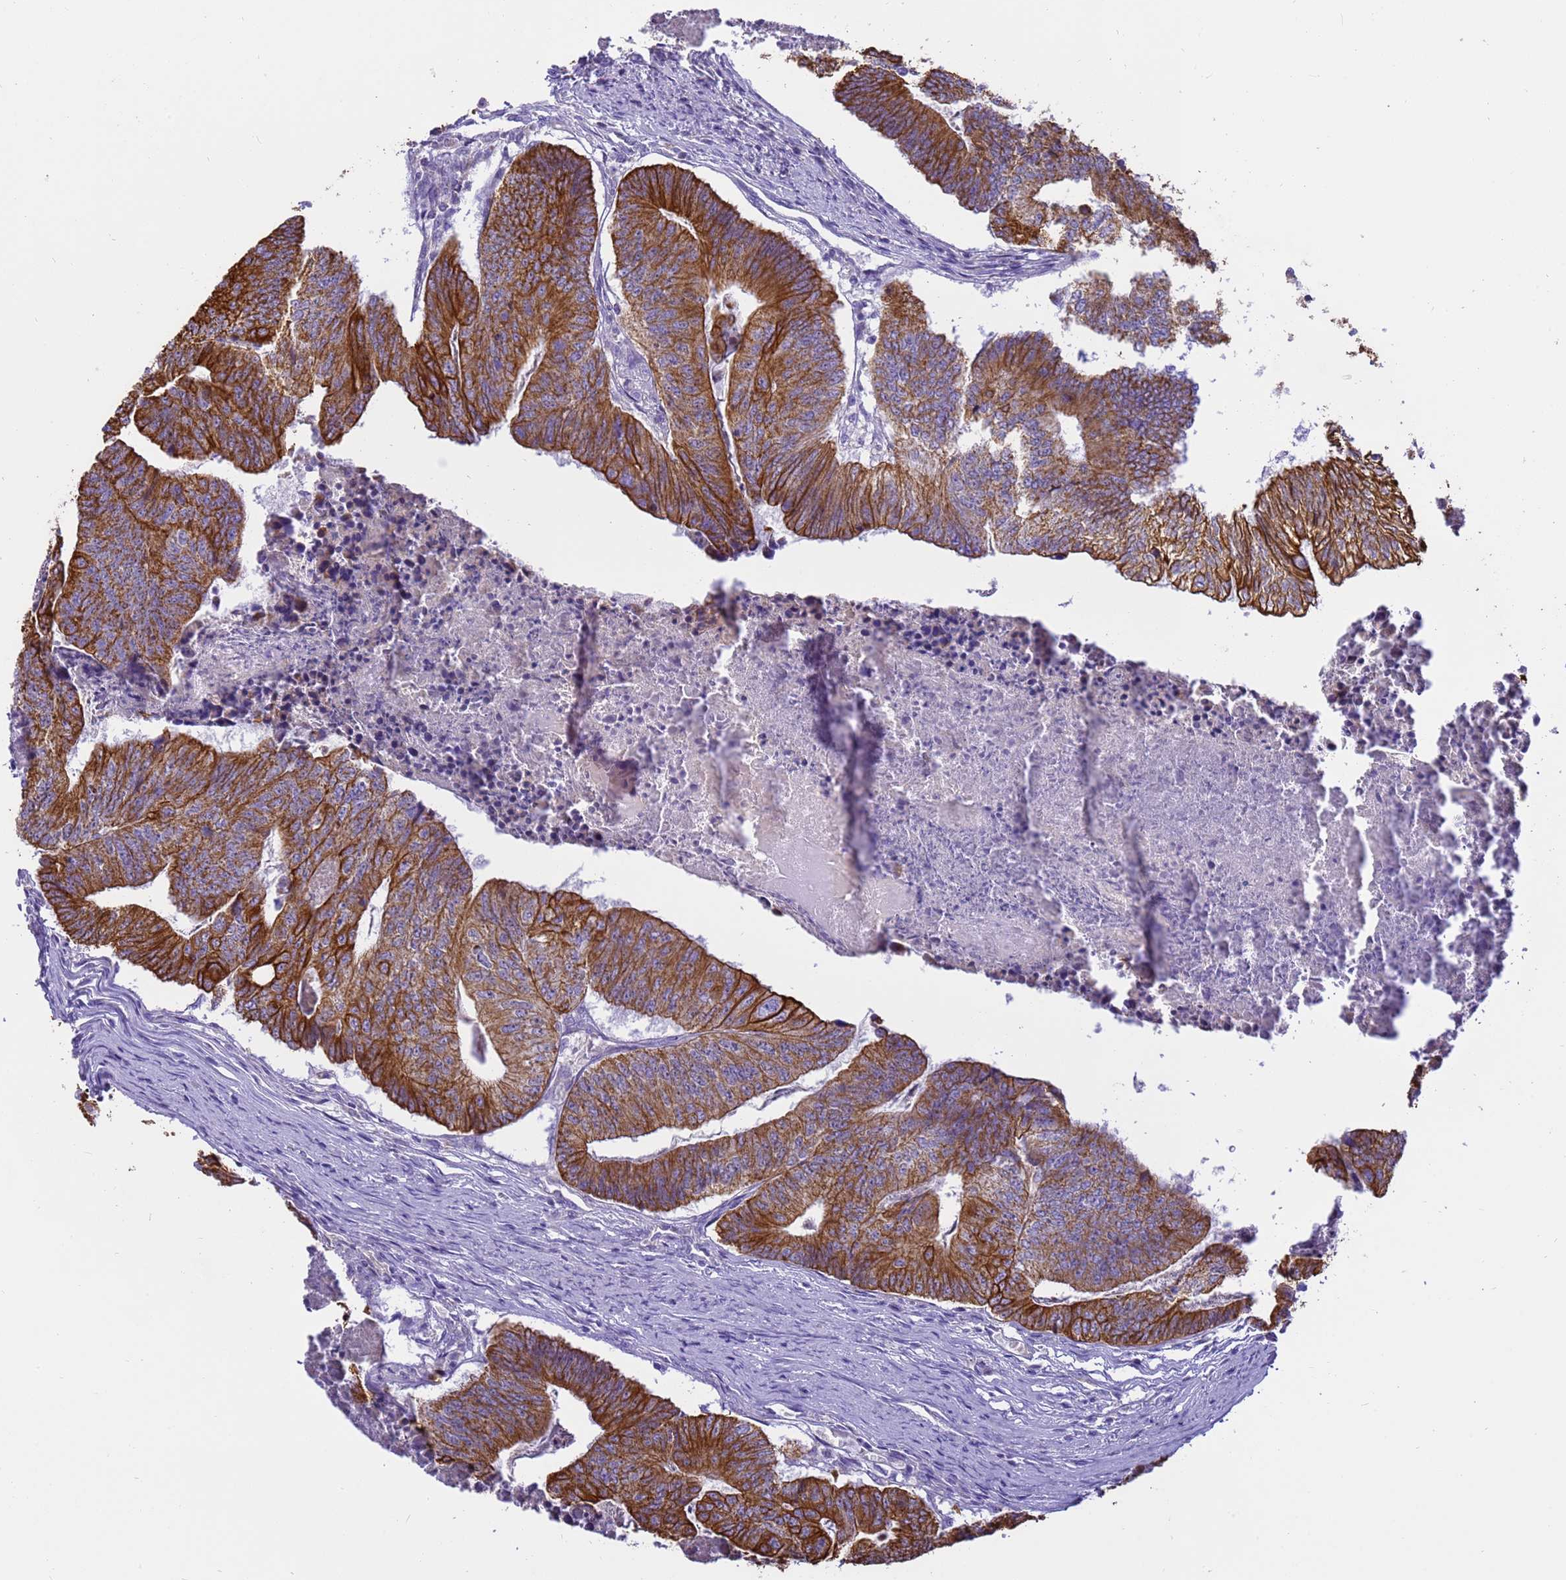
{"staining": {"intensity": "strong", "quantity": ">75%", "location": "cytoplasmic/membranous"}, "tissue": "colorectal cancer", "cell_type": "Tumor cells", "image_type": "cancer", "snomed": [{"axis": "morphology", "description": "Adenocarcinoma, NOS"}, {"axis": "topography", "description": "Colon"}], "caption": "Colorectal cancer (adenocarcinoma) stained for a protein (brown) demonstrates strong cytoplasmic/membranous positive staining in approximately >75% of tumor cells.", "gene": "PIEZO2", "patient": {"sex": "female", "age": 67}}